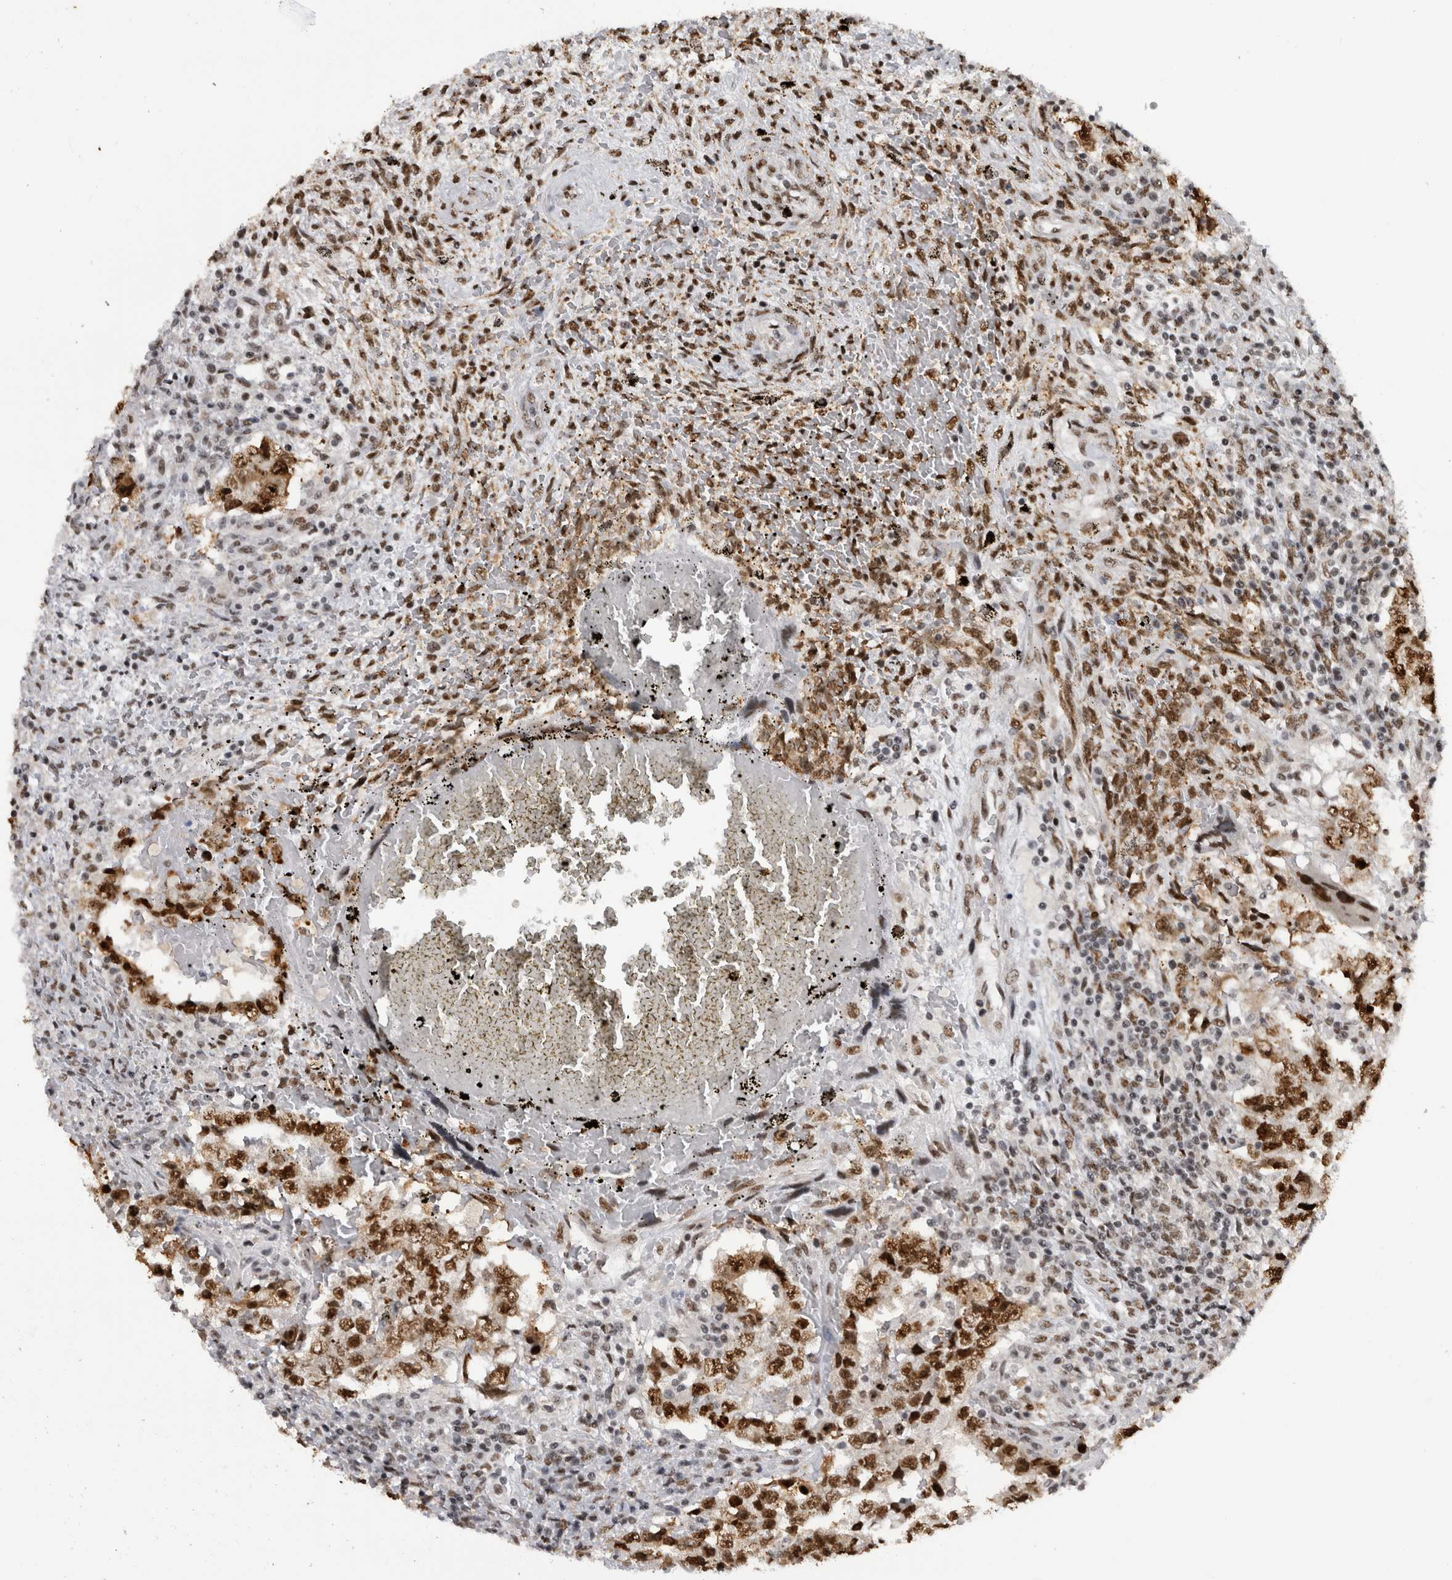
{"staining": {"intensity": "strong", "quantity": ">75%", "location": "nuclear"}, "tissue": "testis cancer", "cell_type": "Tumor cells", "image_type": "cancer", "snomed": [{"axis": "morphology", "description": "Carcinoma, Embryonal, NOS"}, {"axis": "topography", "description": "Testis"}], "caption": "Testis embryonal carcinoma stained with a brown dye displays strong nuclear positive expression in approximately >75% of tumor cells.", "gene": "ZSCAN2", "patient": {"sex": "male", "age": 26}}